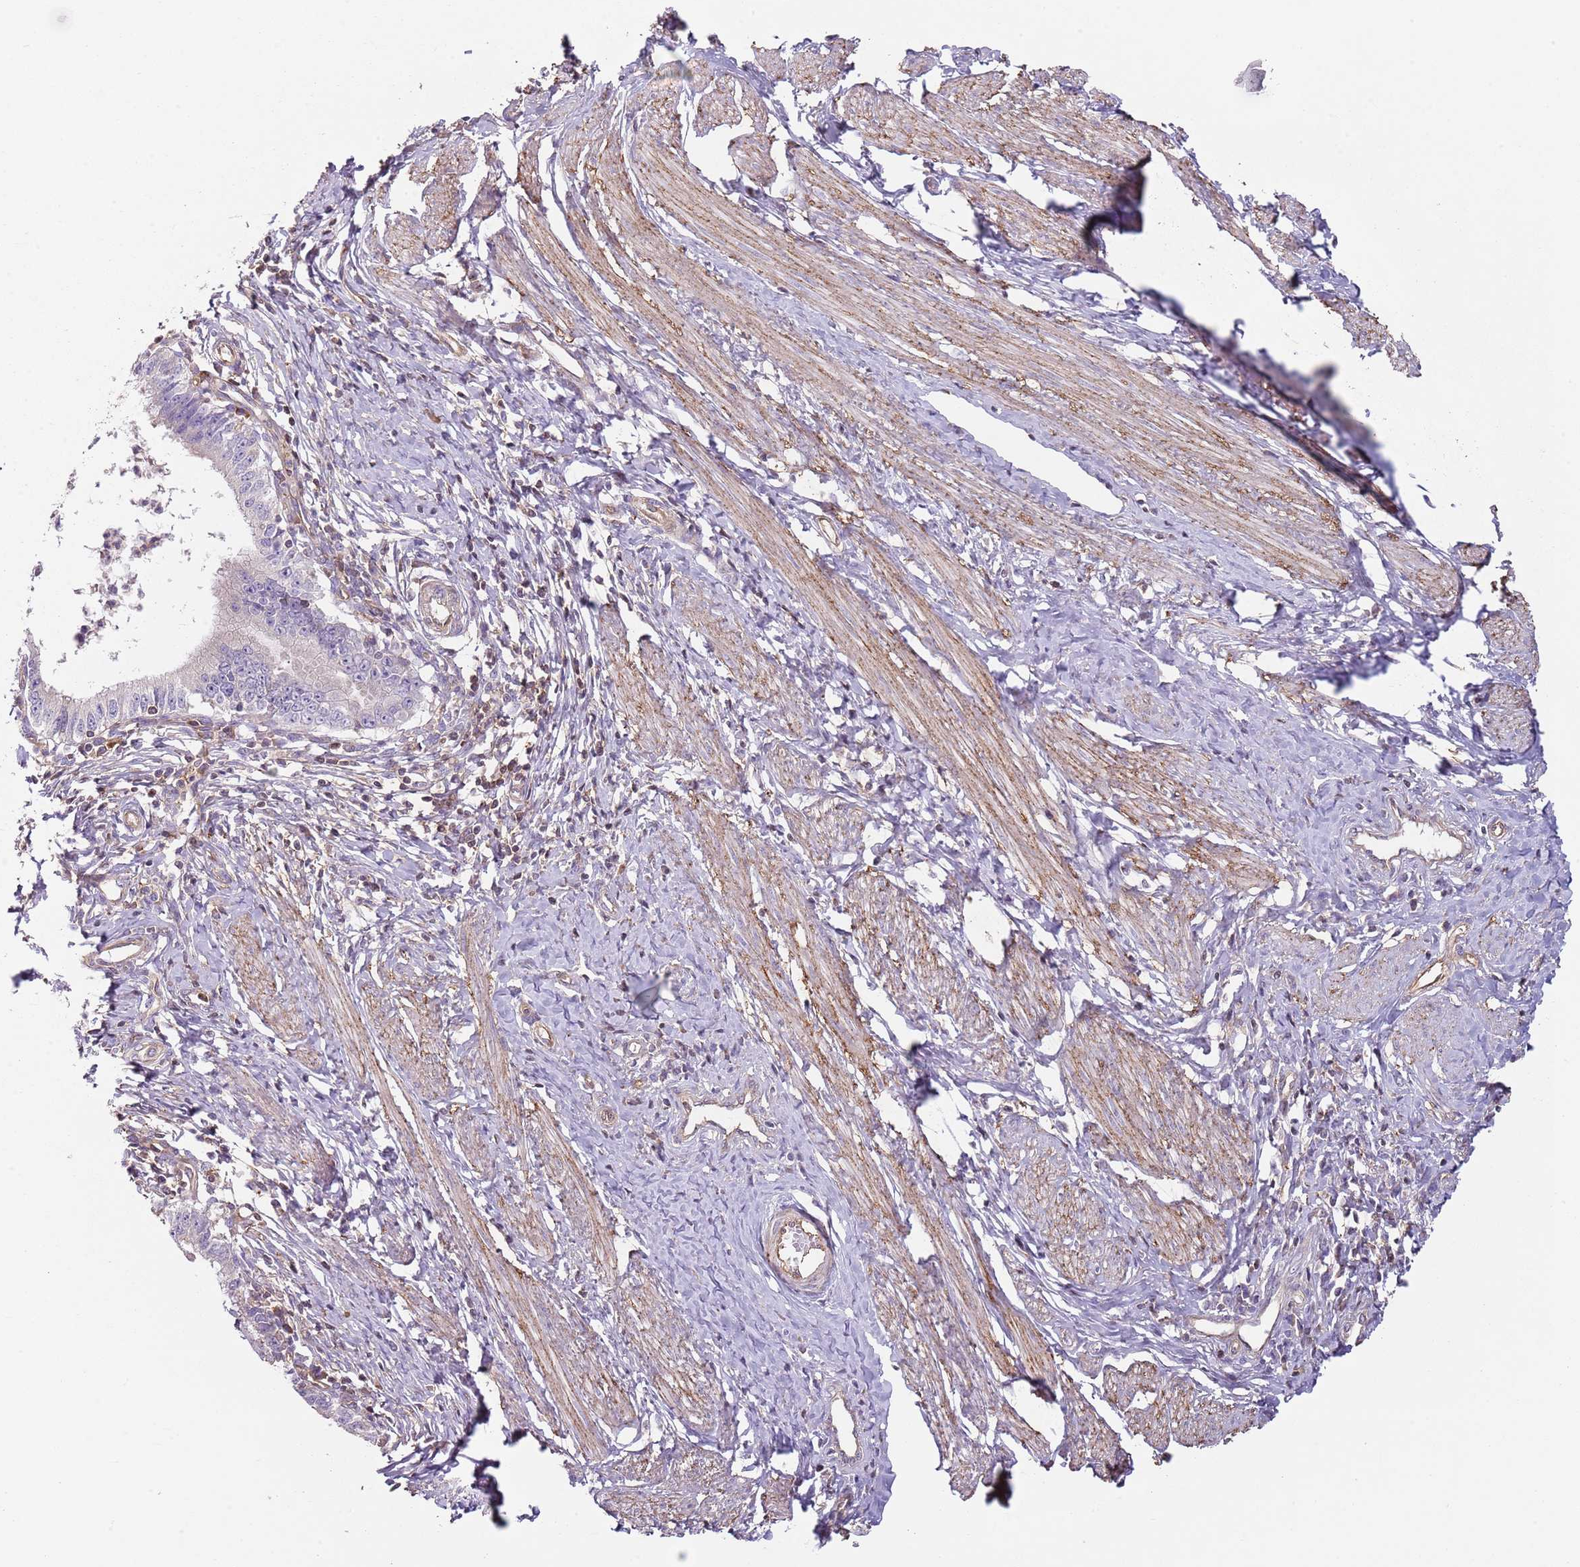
{"staining": {"intensity": "negative", "quantity": "none", "location": "none"}, "tissue": "cervical cancer", "cell_type": "Tumor cells", "image_type": "cancer", "snomed": [{"axis": "morphology", "description": "Adenocarcinoma, NOS"}, {"axis": "topography", "description": "Cervix"}], "caption": "This is a photomicrograph of IHC staining of cervical cancer, which shows no expression in tumor cells.", "gene": "GNAI3", "patient": {"sex": "female", "age": 36}}